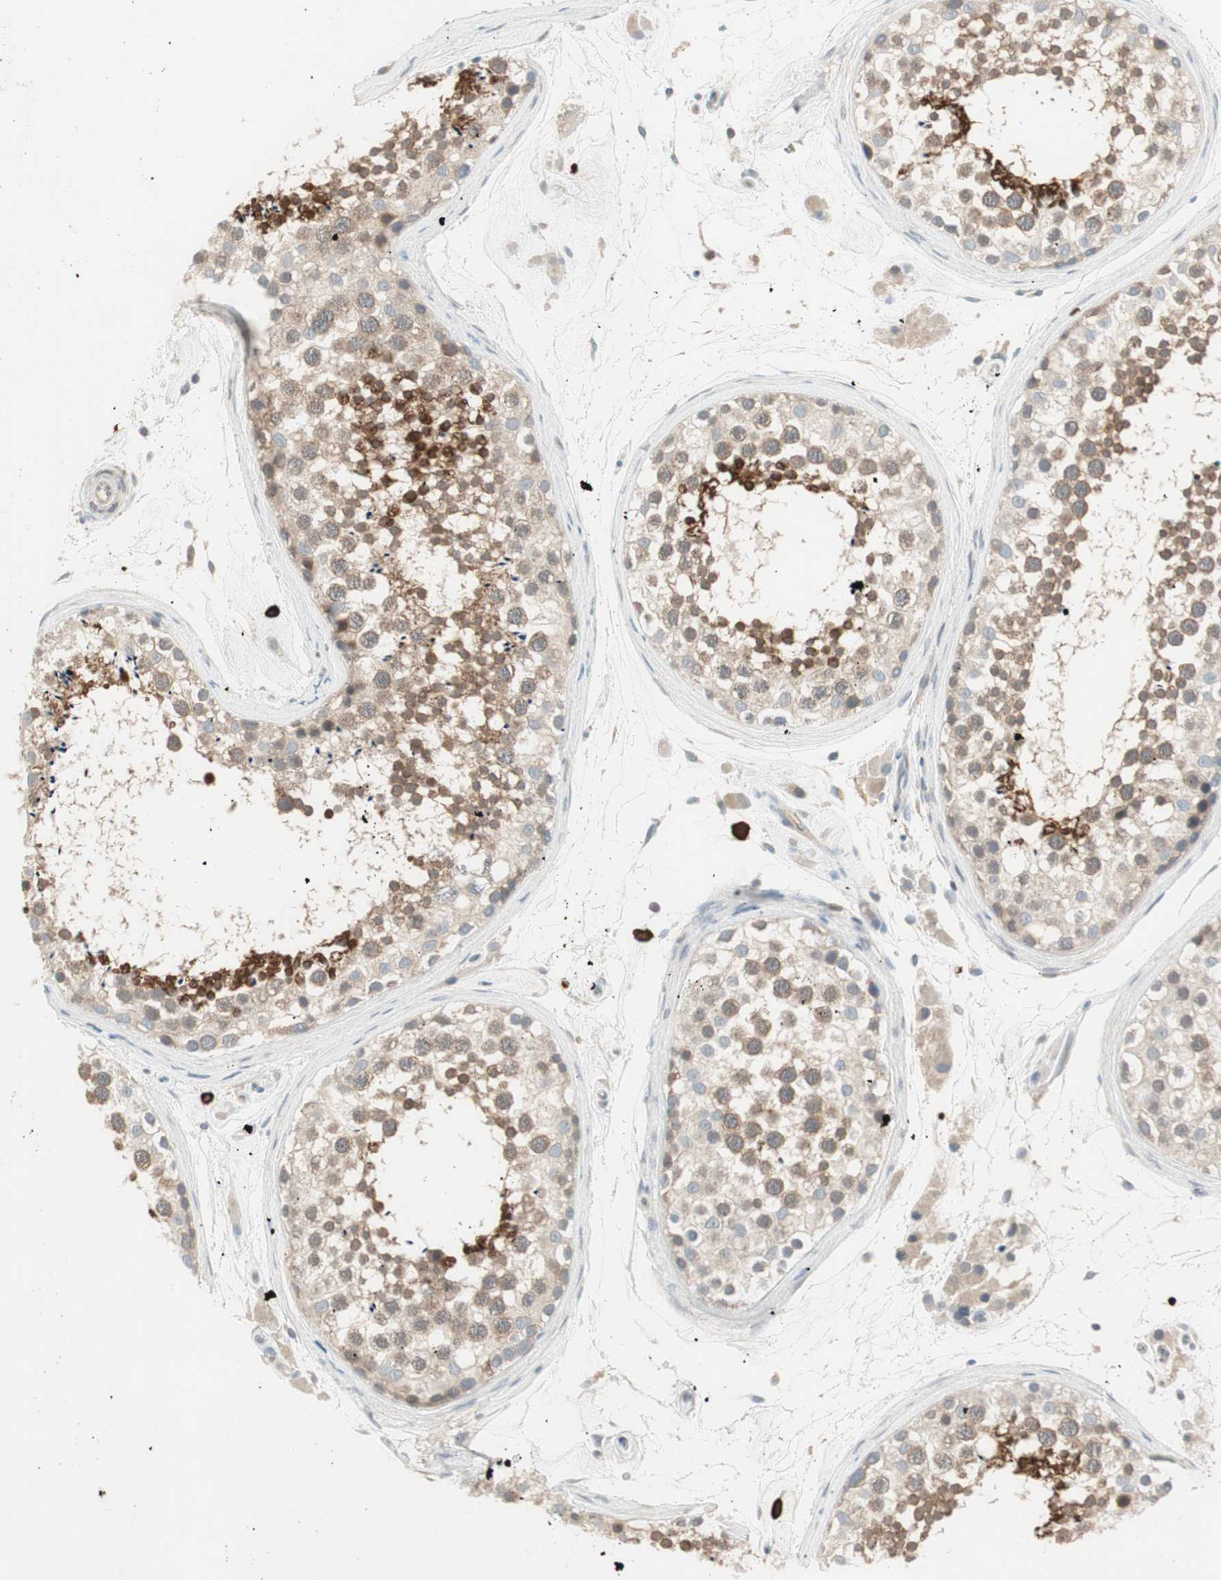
{"staining": {"intensity": "moderate", "quantity": "25%-75%", "location": "cytoplasmic/membranous"}, "tissue": "testis", "cell_type": "Cells in seminiferous ducts", "image_type": "normal", "snomed": [{"axis": "morphology", "description": "Normal tissue, NOS"}, {"axis": "topography", "description": "Testis"}], "caption": "Human testis stained with a brown dye displays moderate cytoplasmic/membranous positive expression in approximately 25%-75% of cells in seminiferous ducts.", "gene": "MAPRE3", "patient": {"sex": "male", "age": 46}}